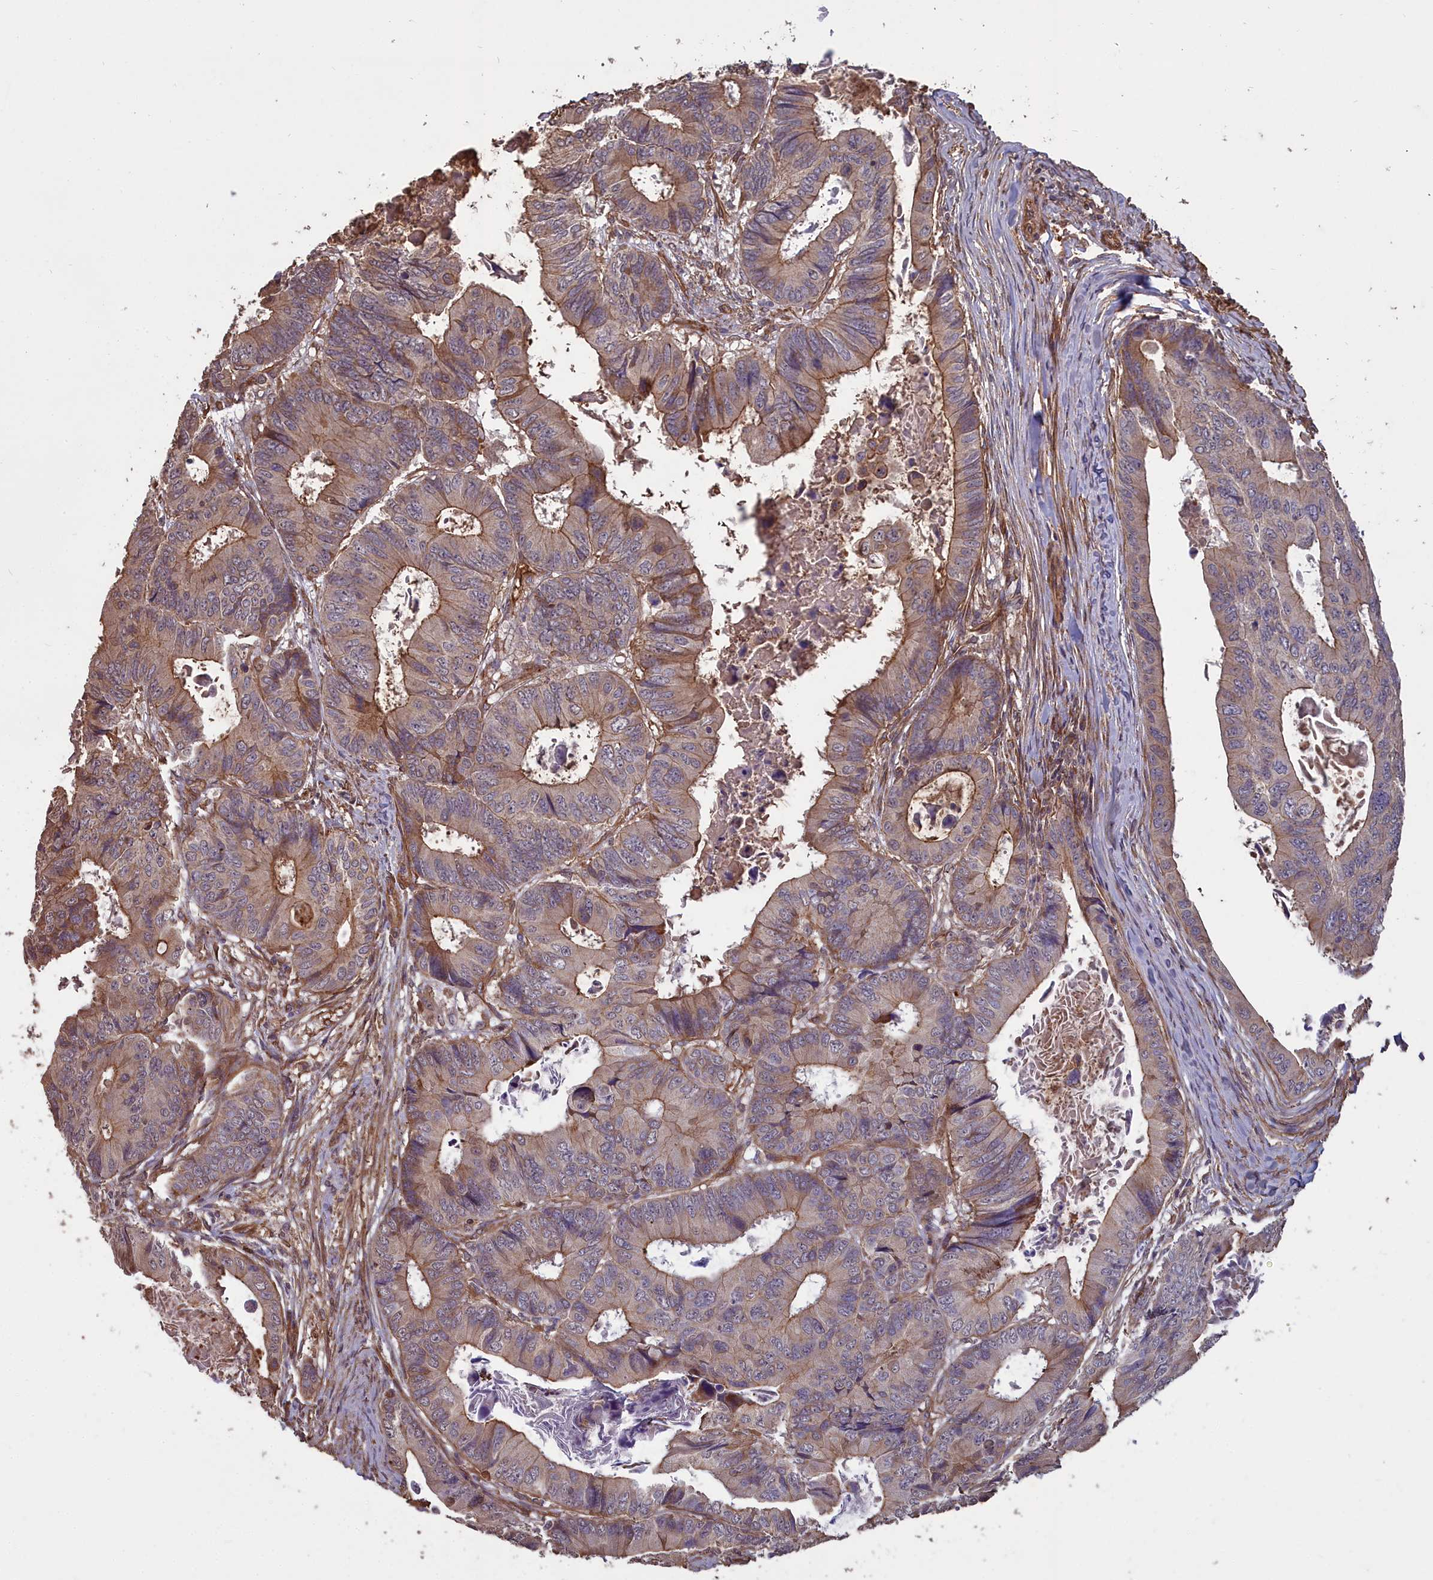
{"staining": {"intensity": "moderate", "quantity": ">75%", "location": "cytoplasmic/membranous"}, "tissue": "colorectal cancer", "cell_type": "Tumor cells", "image_type": "cancer", "snomed": [{"axis": "morphology", "description": "Adenocarcinoma, NOS"}, {"axis": "topography", "description": "Colon"}], "caption": "A high-resolution photomicrograph shows IHC staining of adenocarcinoma (colorectal), which shows moderate cytoplasmic/membranous staining in about >75% of tumor cells.", "gene": "ATP6V0A2", "patient": {"sex": "male", "age": 85}}